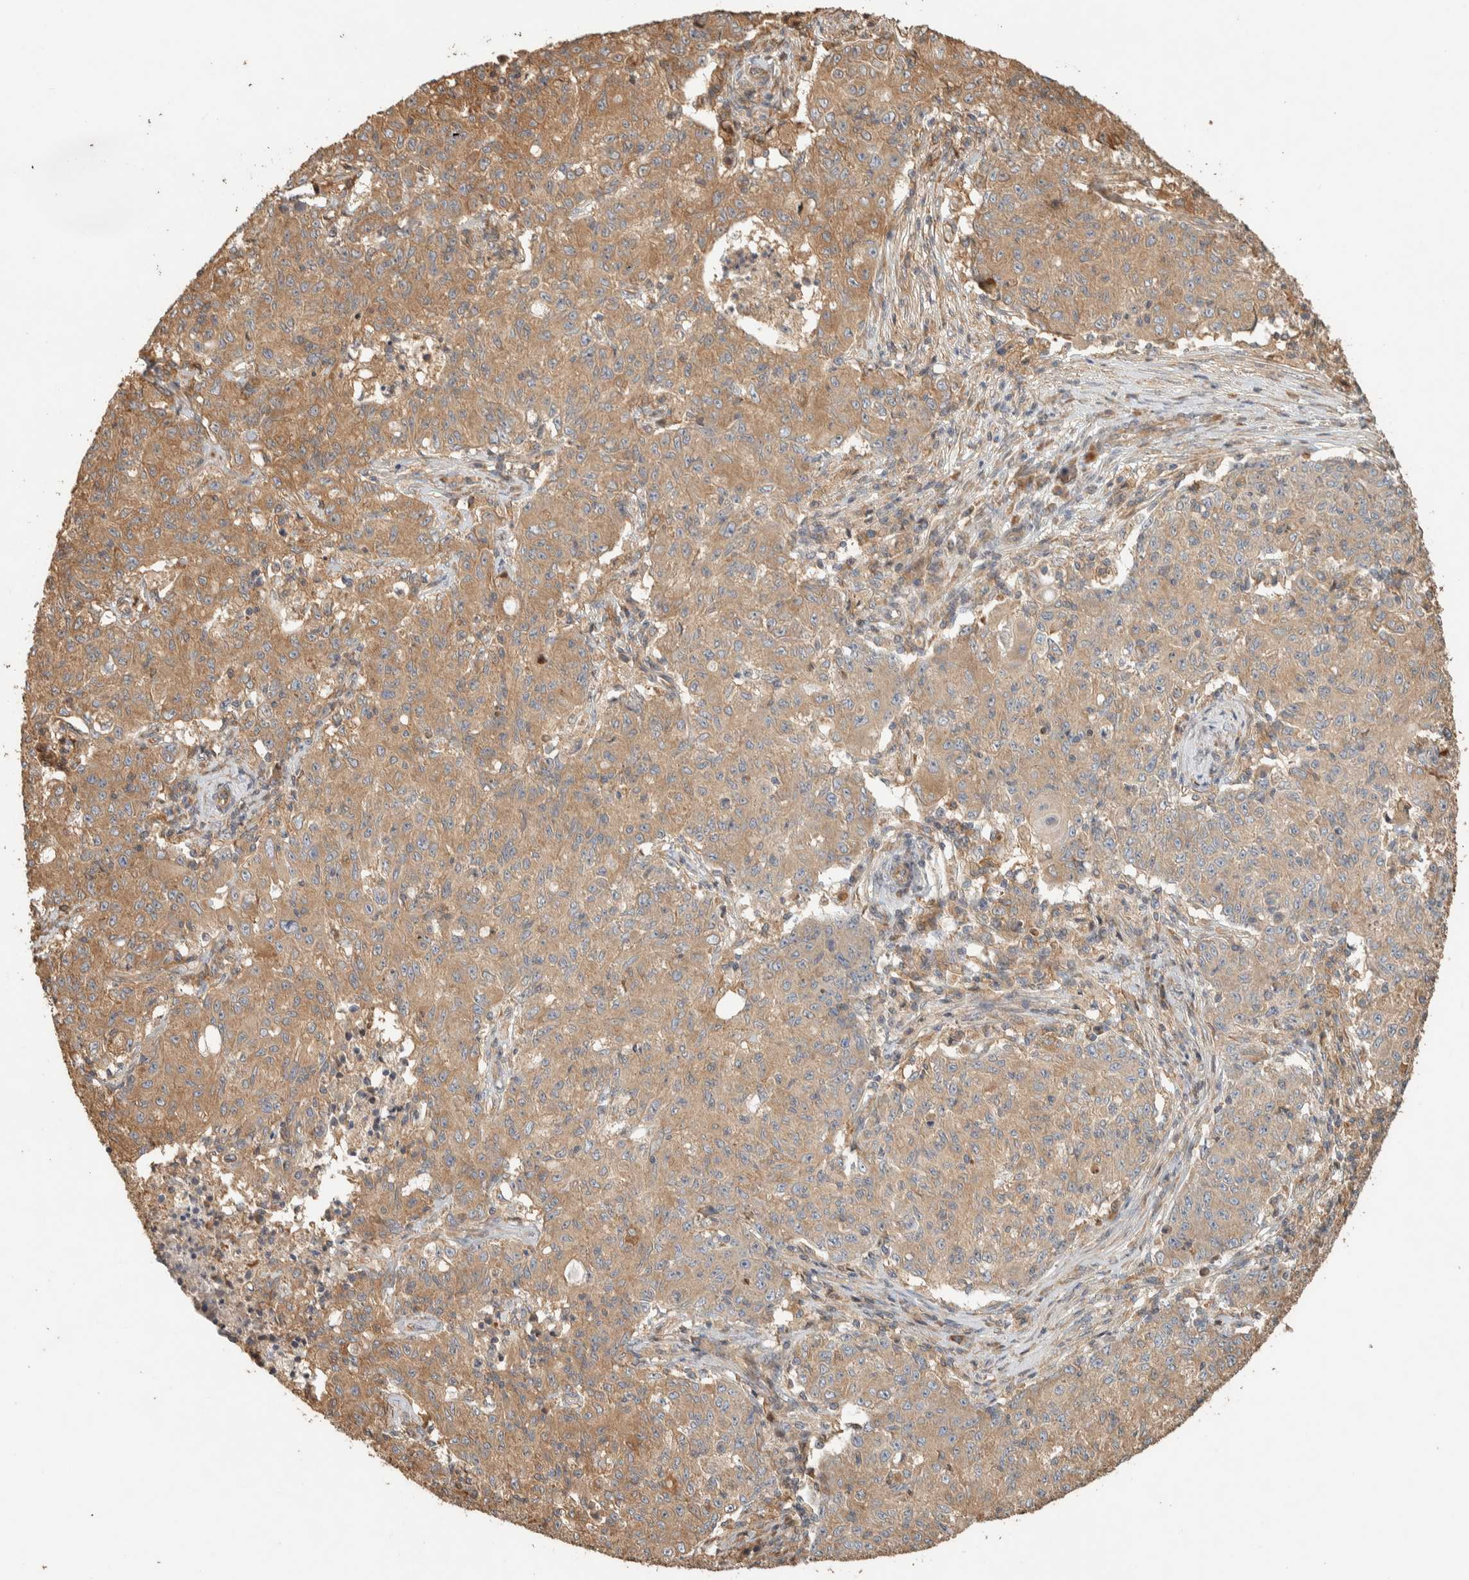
{"staining": {"intensity": "moderate", "quantity": ">75%", "location": "cytoplasmic/membranous"}, "tissue": "ovarian cancer", "cell_type": "Tumor cells", "image_type": "cancer", "snomed": [{"axis": "morphology", "description": "Carcinoma, endometroid"}, {"axis": "topography", "description": "Ovary"}], "caption": "Ovarian cancer tissue exhibits moderate cytoplasmic/membranous staining in approximately >75% of tumor cells, visualized by immunohistochemistry.", "gene": "EXOC7", "patient": {"sex": "female", "age": 42}}